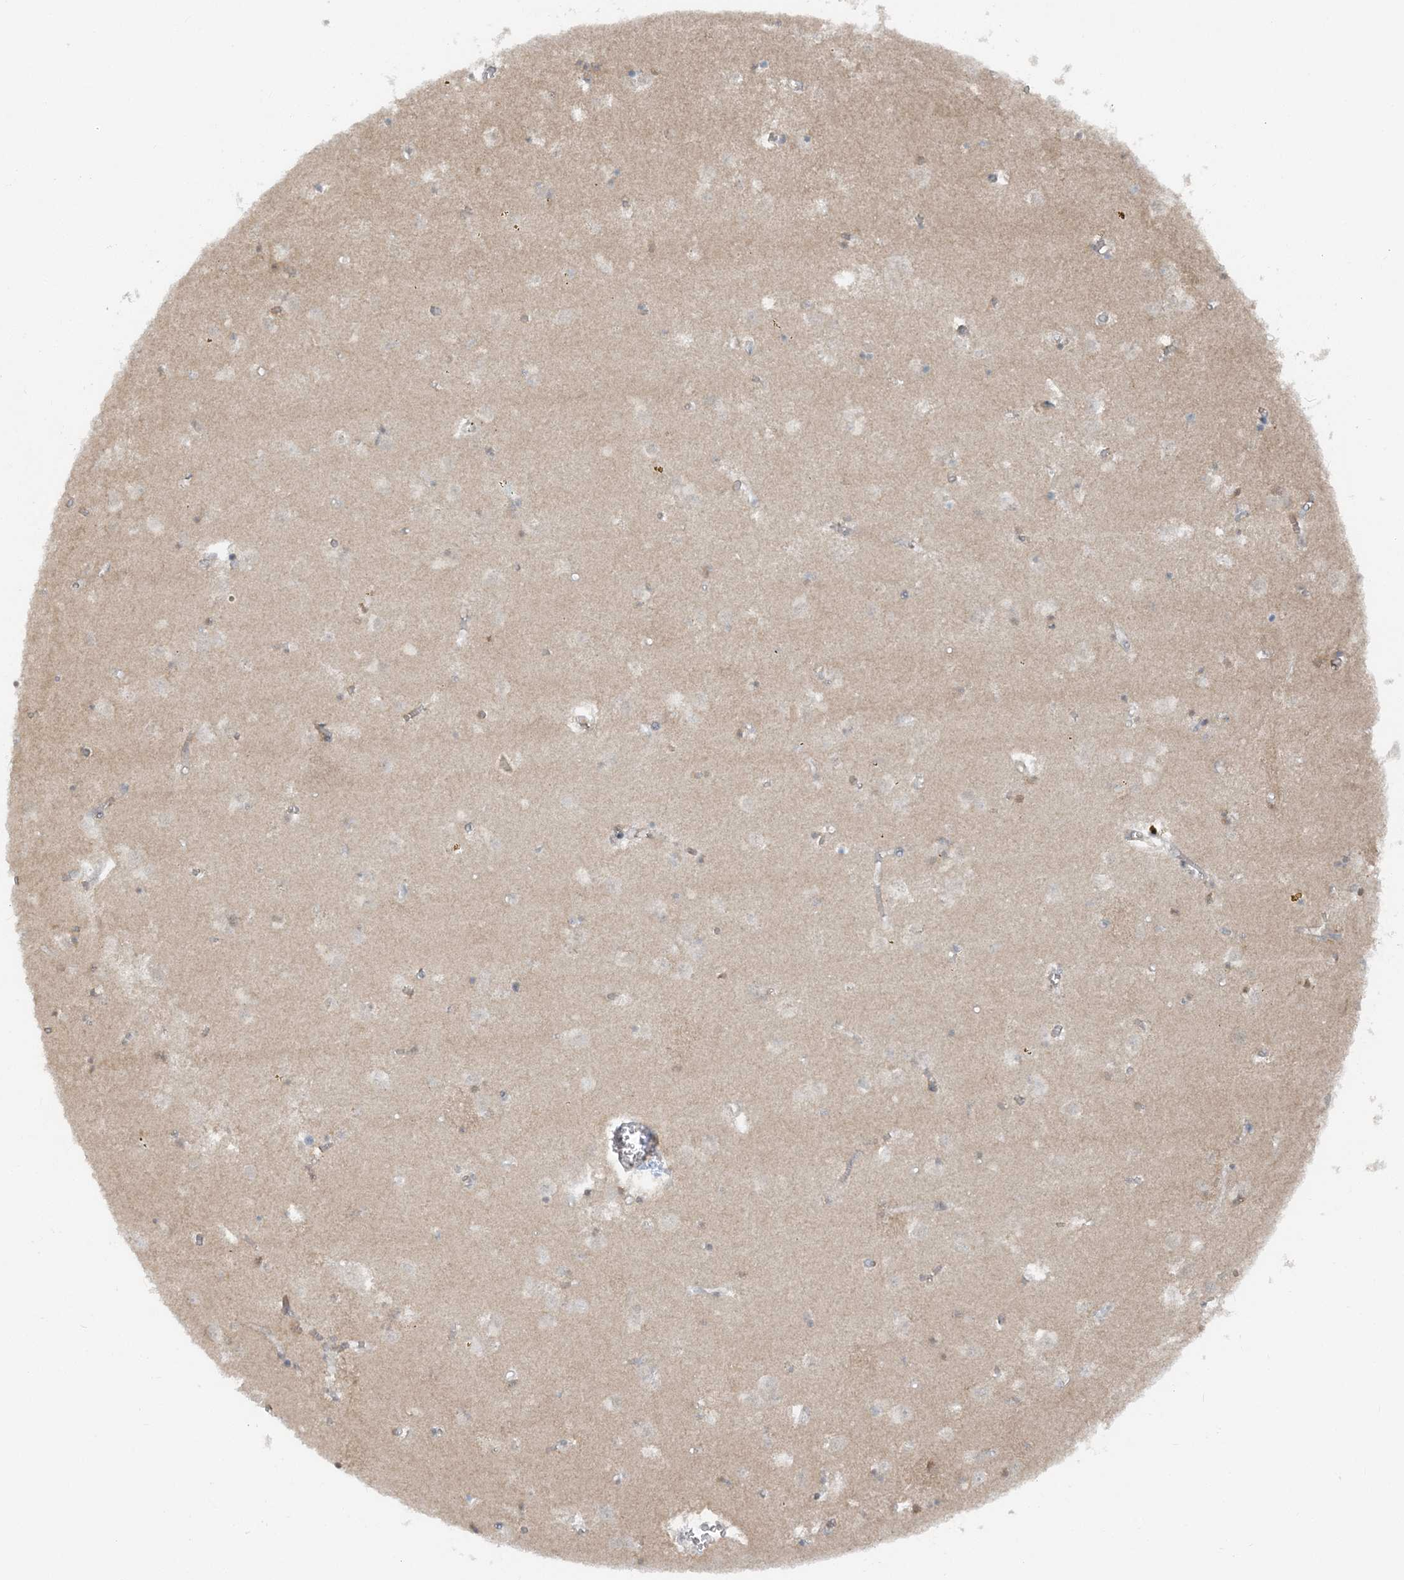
{"staining": {"intensity": "moderate", "quantity": "<25%", "location": "nuclear"}, "tissue": "caudate", "cell_type": "Glial cells", "image_type": "normal", "snomed": [{"axis": "morphology", "description": "Normal tissue, NOS"}, {"axis": "topography", "description": "Lateral ventricle wall"}], "caption": "Caudate stained with DAB (3,3'-diaminobenzidine) IHC reveals low levels of moderate nuclear expression in approximately <25% of glial cells. The staining was performed using DAB (3,3'-diaminobenzidine), with brown indicating positive protein expression. Nuclei are stained blue with hematoxylin.", "gene": "ATP11A", "patient": {"sex": "male", "age": 70}}